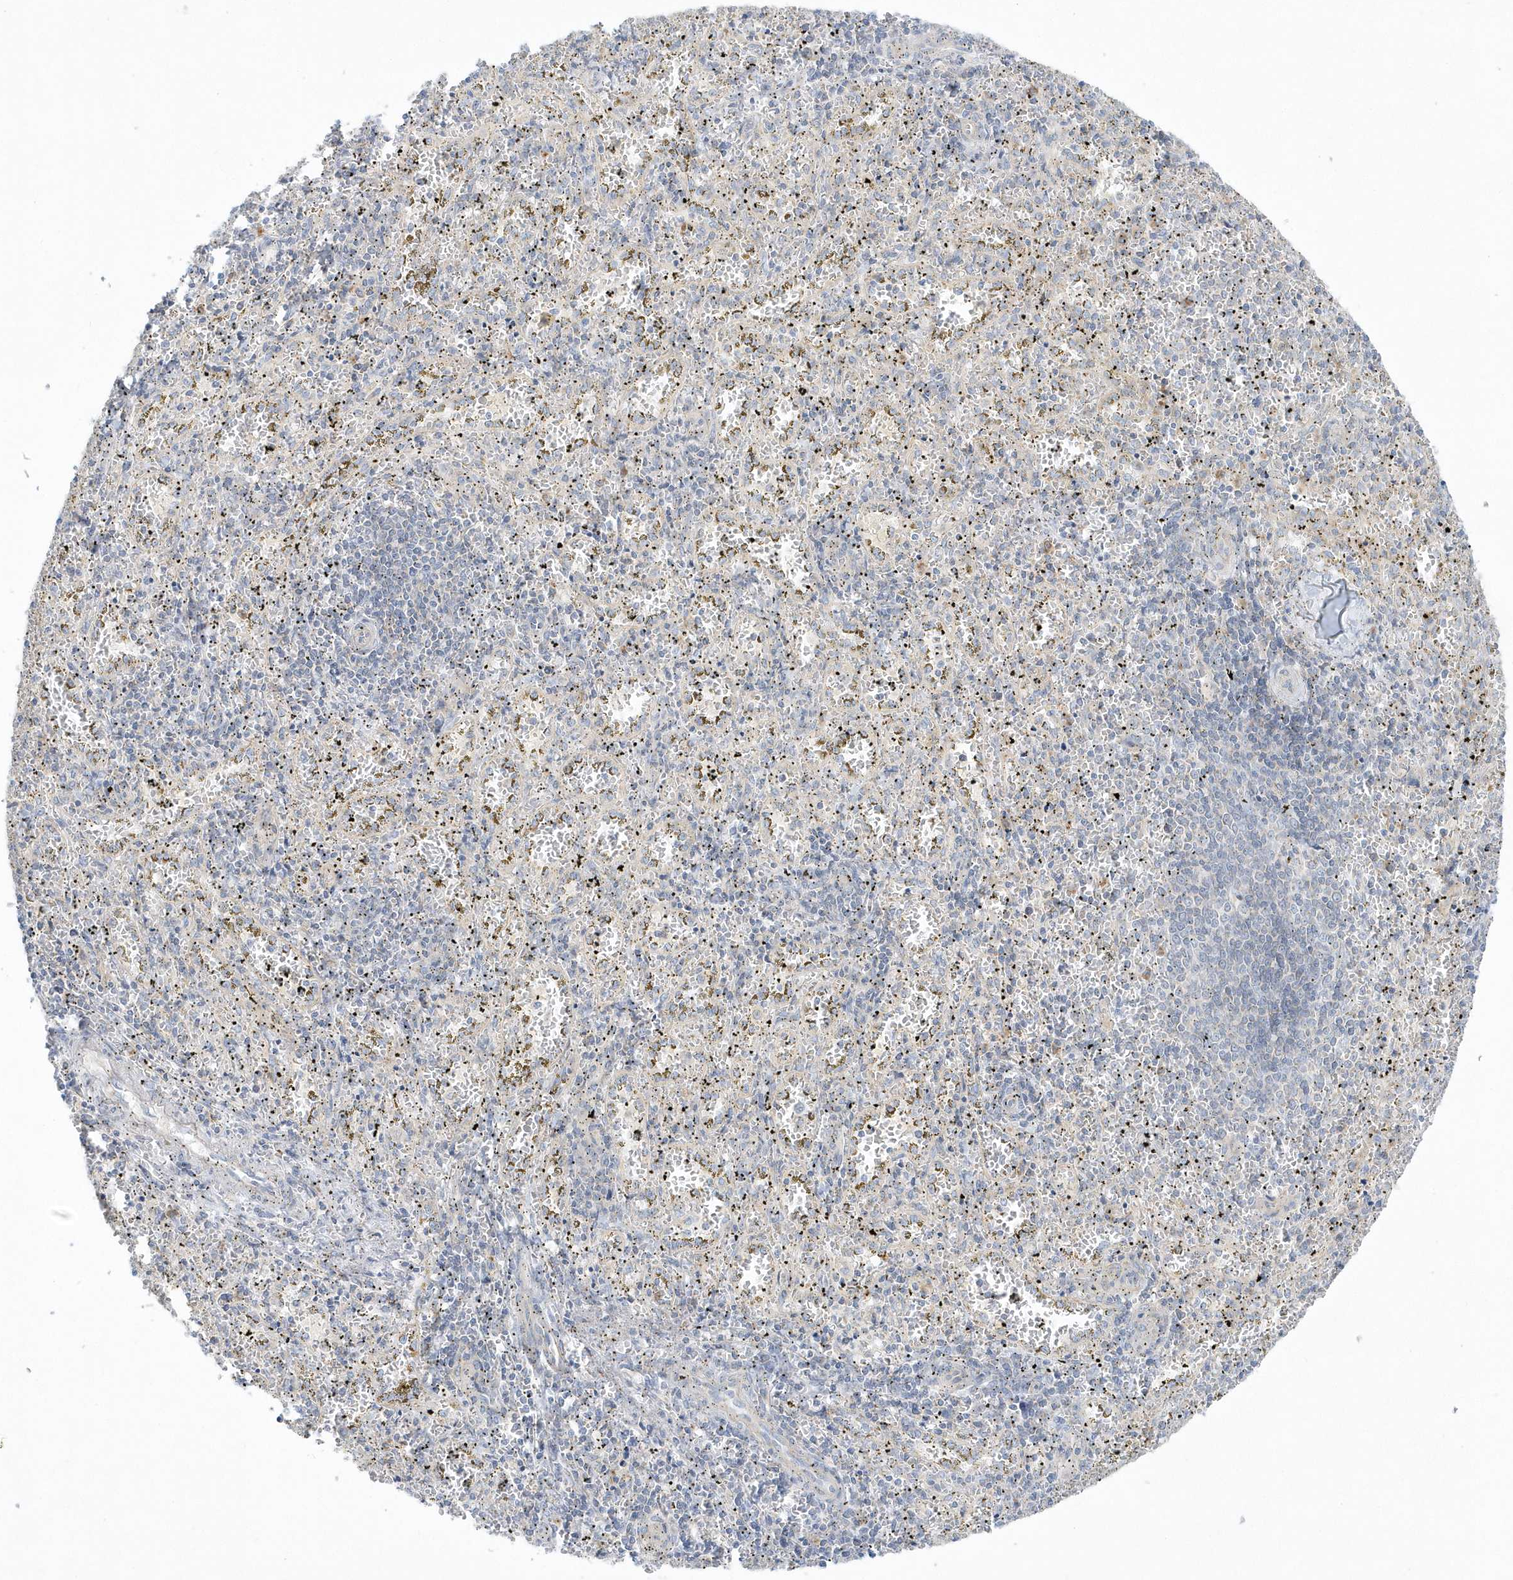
{"staining": {"intensity": "moderate", "quantity": "<25%", "location": "cytoplasmic/membranous"}, "tissue": "spleen", "cell_type": "Cells in red pulp", "image_type": "normal", "snomed": [{"axis": "morphology", "description": "Normal tissue, NOS"}, {"axis": "topography", "description": "Spleen"}], "caption": "Cells in red pulp display moderate cytoplasmic/membranous expression in approximately <25% of cells in normal spleen.", "gene": "DNAJC18", "patient": {"sex": "male", "age": 11}}